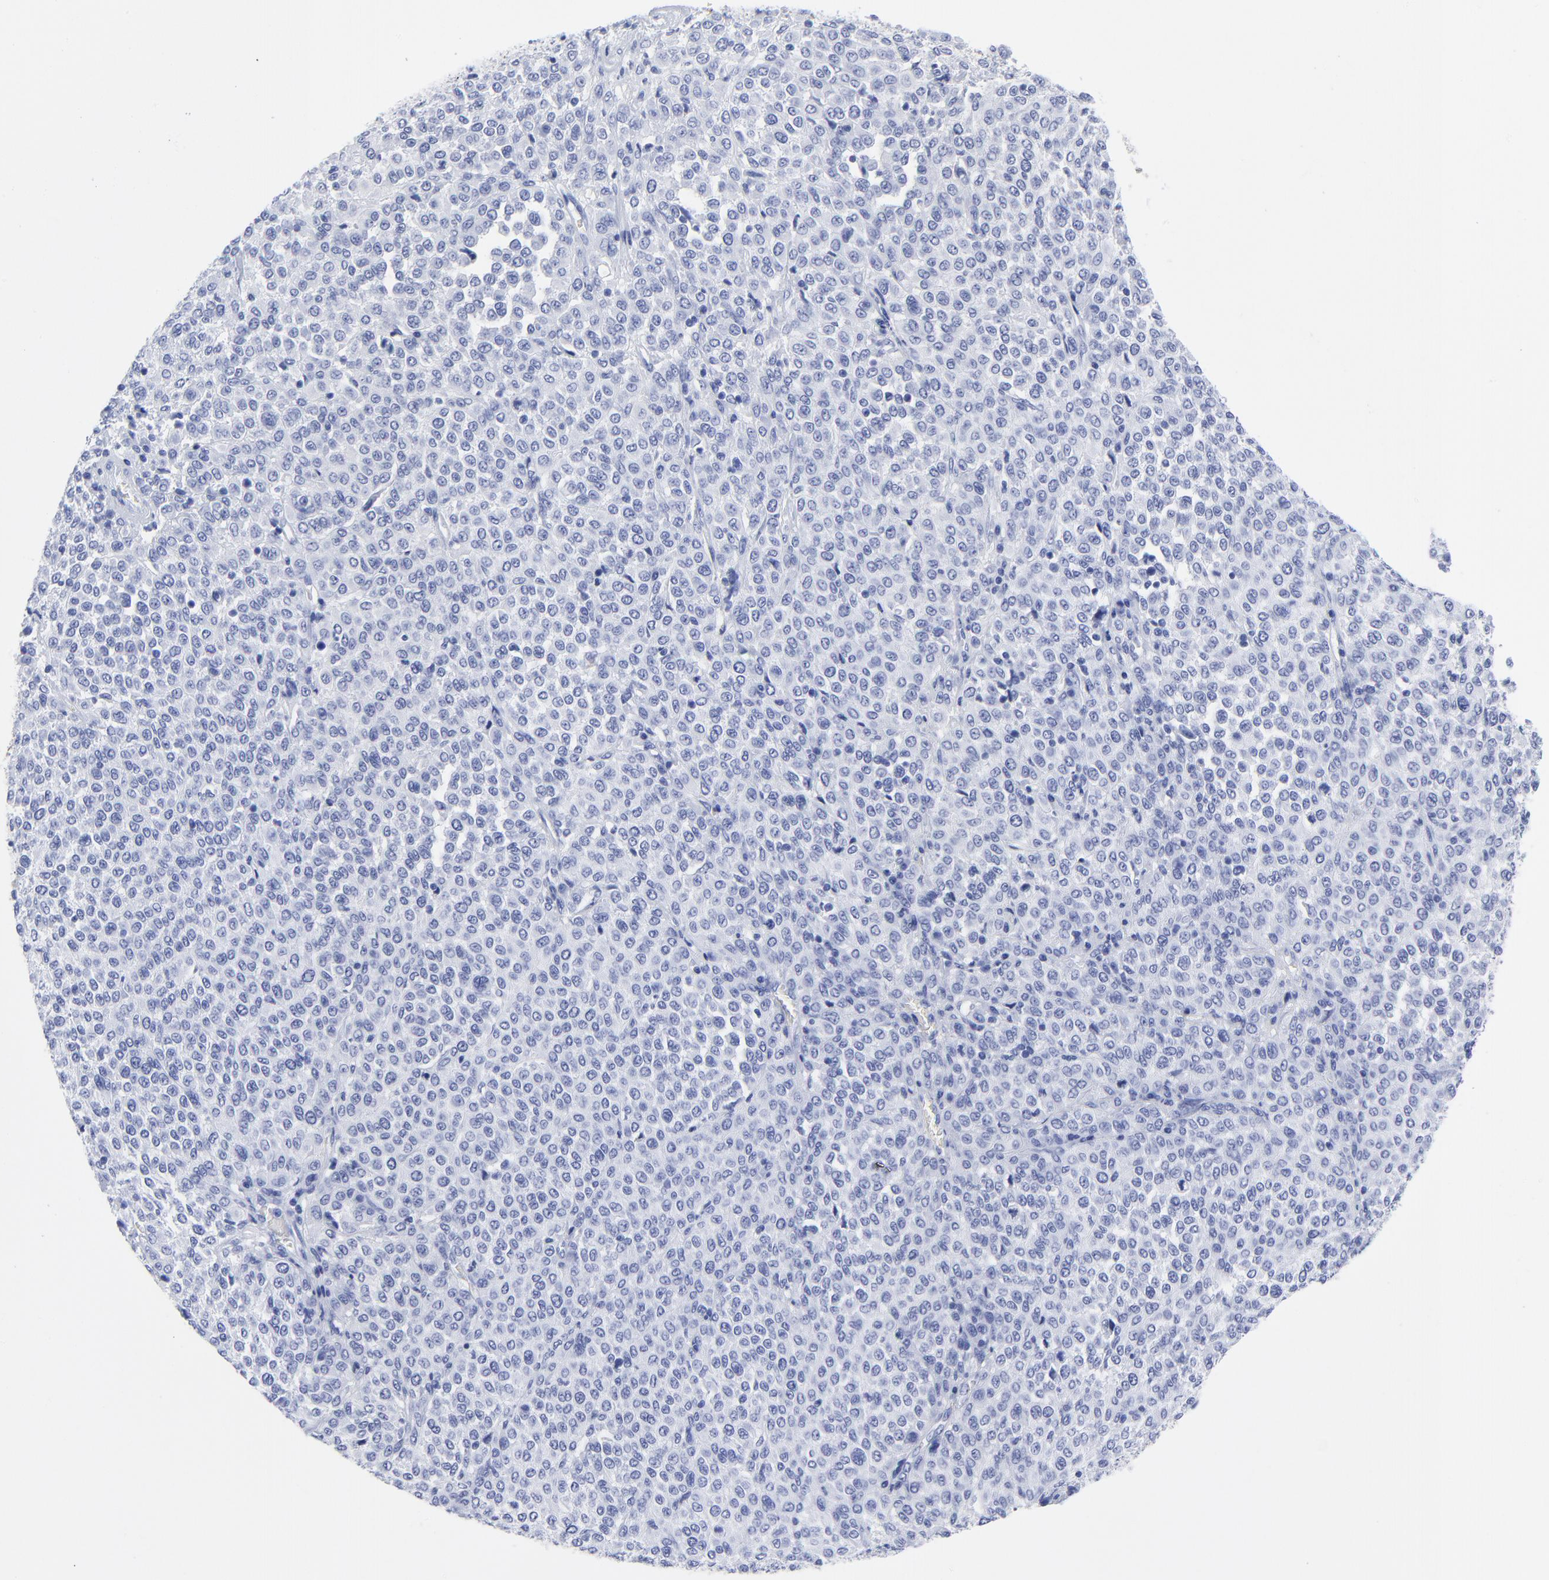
{"staining": {"intensity": "negative", "quantity": "none", "location": "none"}, "tissue": "melanoma", "cell_type": "Tumor cells", "image_type": "cancer", "snomed": [{"axis": "morphology", "description": "Malignant melanoma, Metastatic site"}, {"axis": "topography", "description": "Pancreas"}], "caption": "Tumor cells are negative for brown protein staining in malignant melanoma (metastatic site). Brightfield microscopy of IHC stained with DAB (3,3'-diaminobenzidine) (brown) and hematoxylin (blue), captured at high magnification.", "gene": "DCN", "patient": {"sex": "female", "age": 30}}